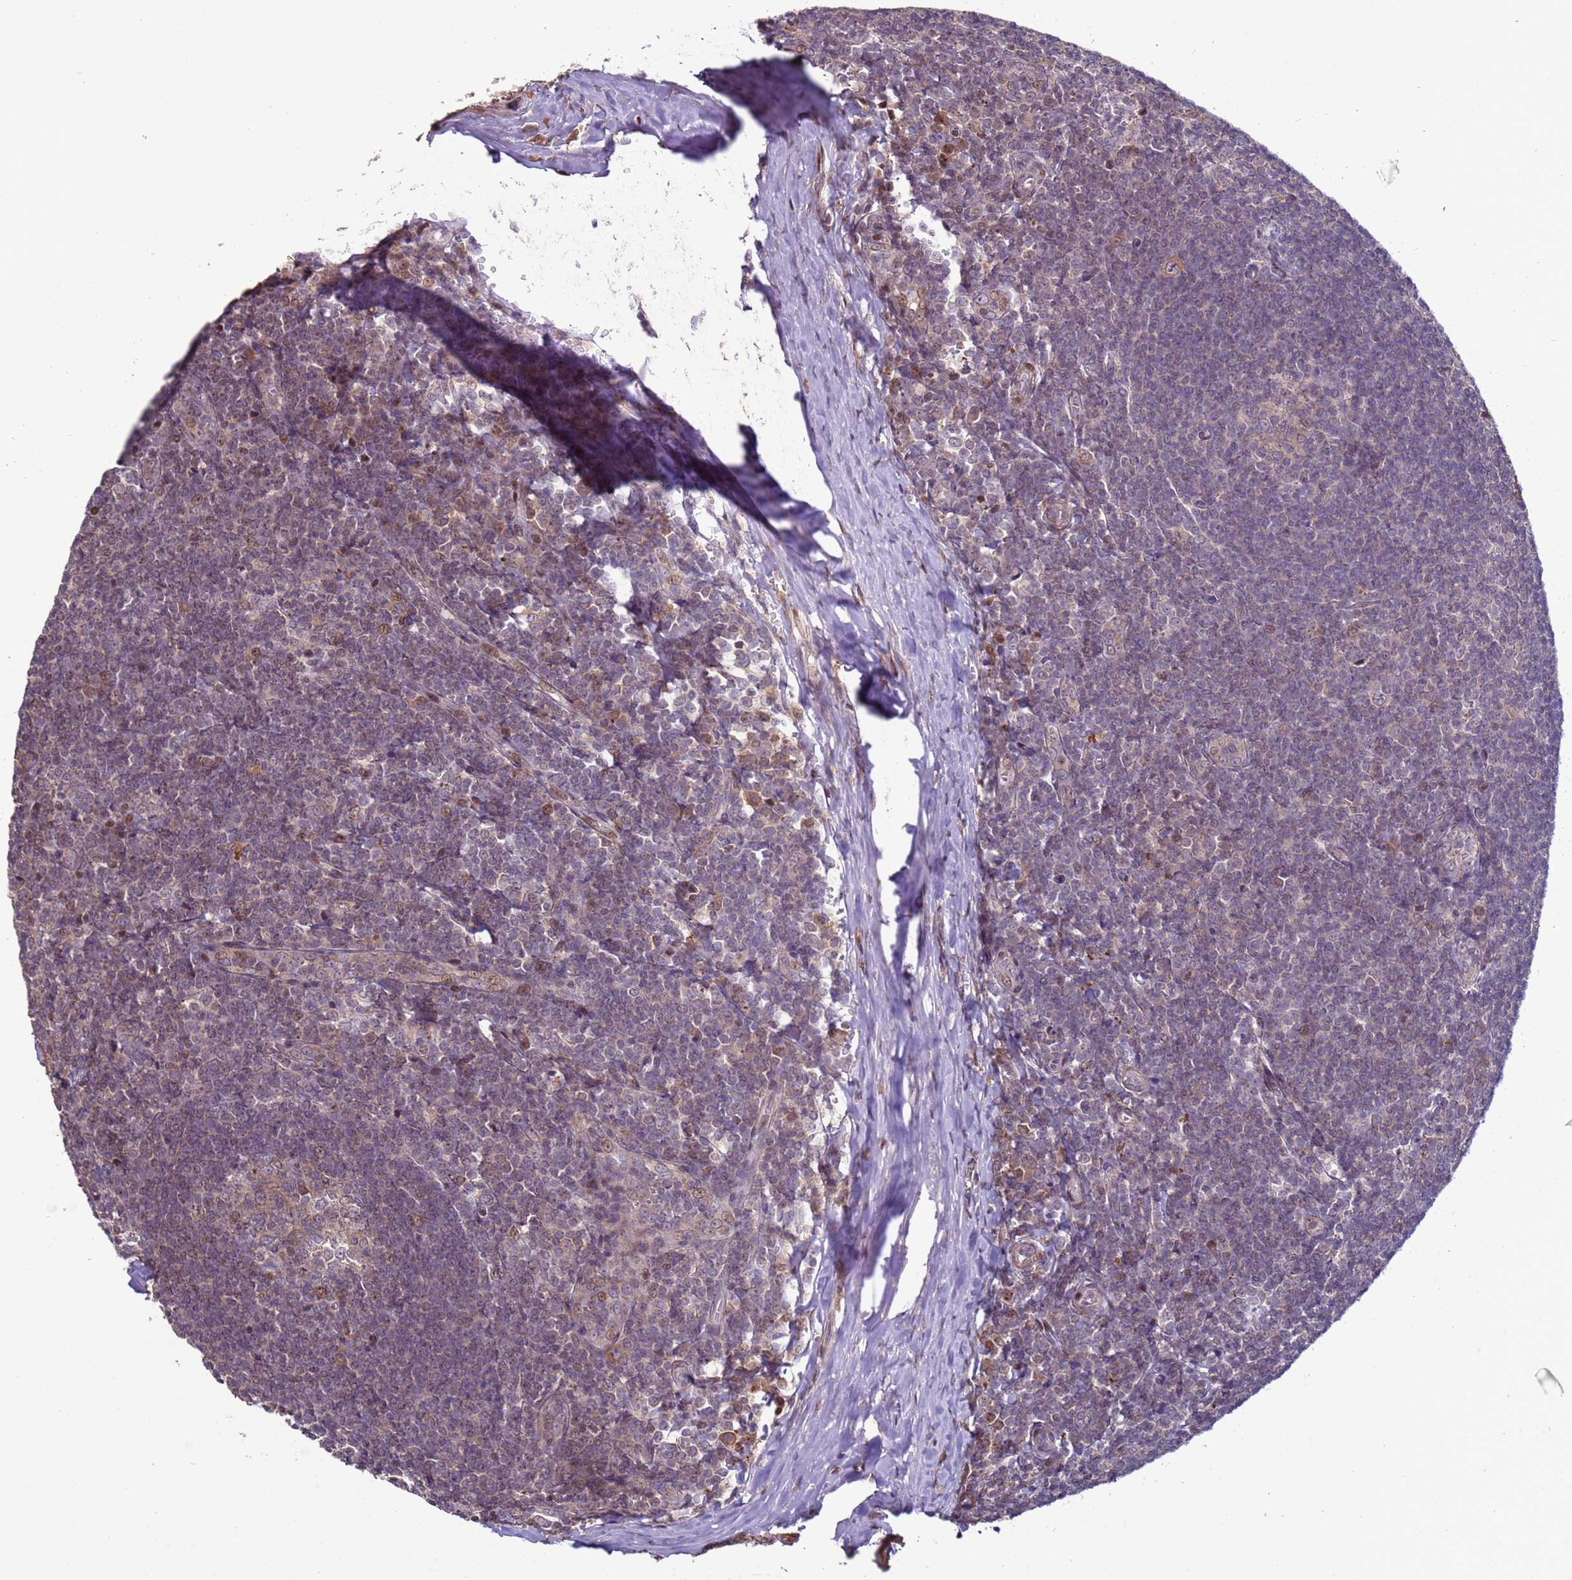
{"staining": {"intensity": "weak", "quantity": "25%-75%", "location": "cytoplasmic/membranous"}, "tissue": "tonsil", "cell_type": "Germinal center cells", "image_type": "normal", "snomed": [{"axis": "morphology", "description": "Normal tissue, NOS"}, {"axis": "topography", "description": "Tonsil"}], "caption": "Germinal center cells display low levels of weak cytoplasmic/membranous positivity in approximately 25%-75% of cells in unremarkable human tonsil.", "gene": "HGH1", "patient": {"sex": "male", "age": 27}}